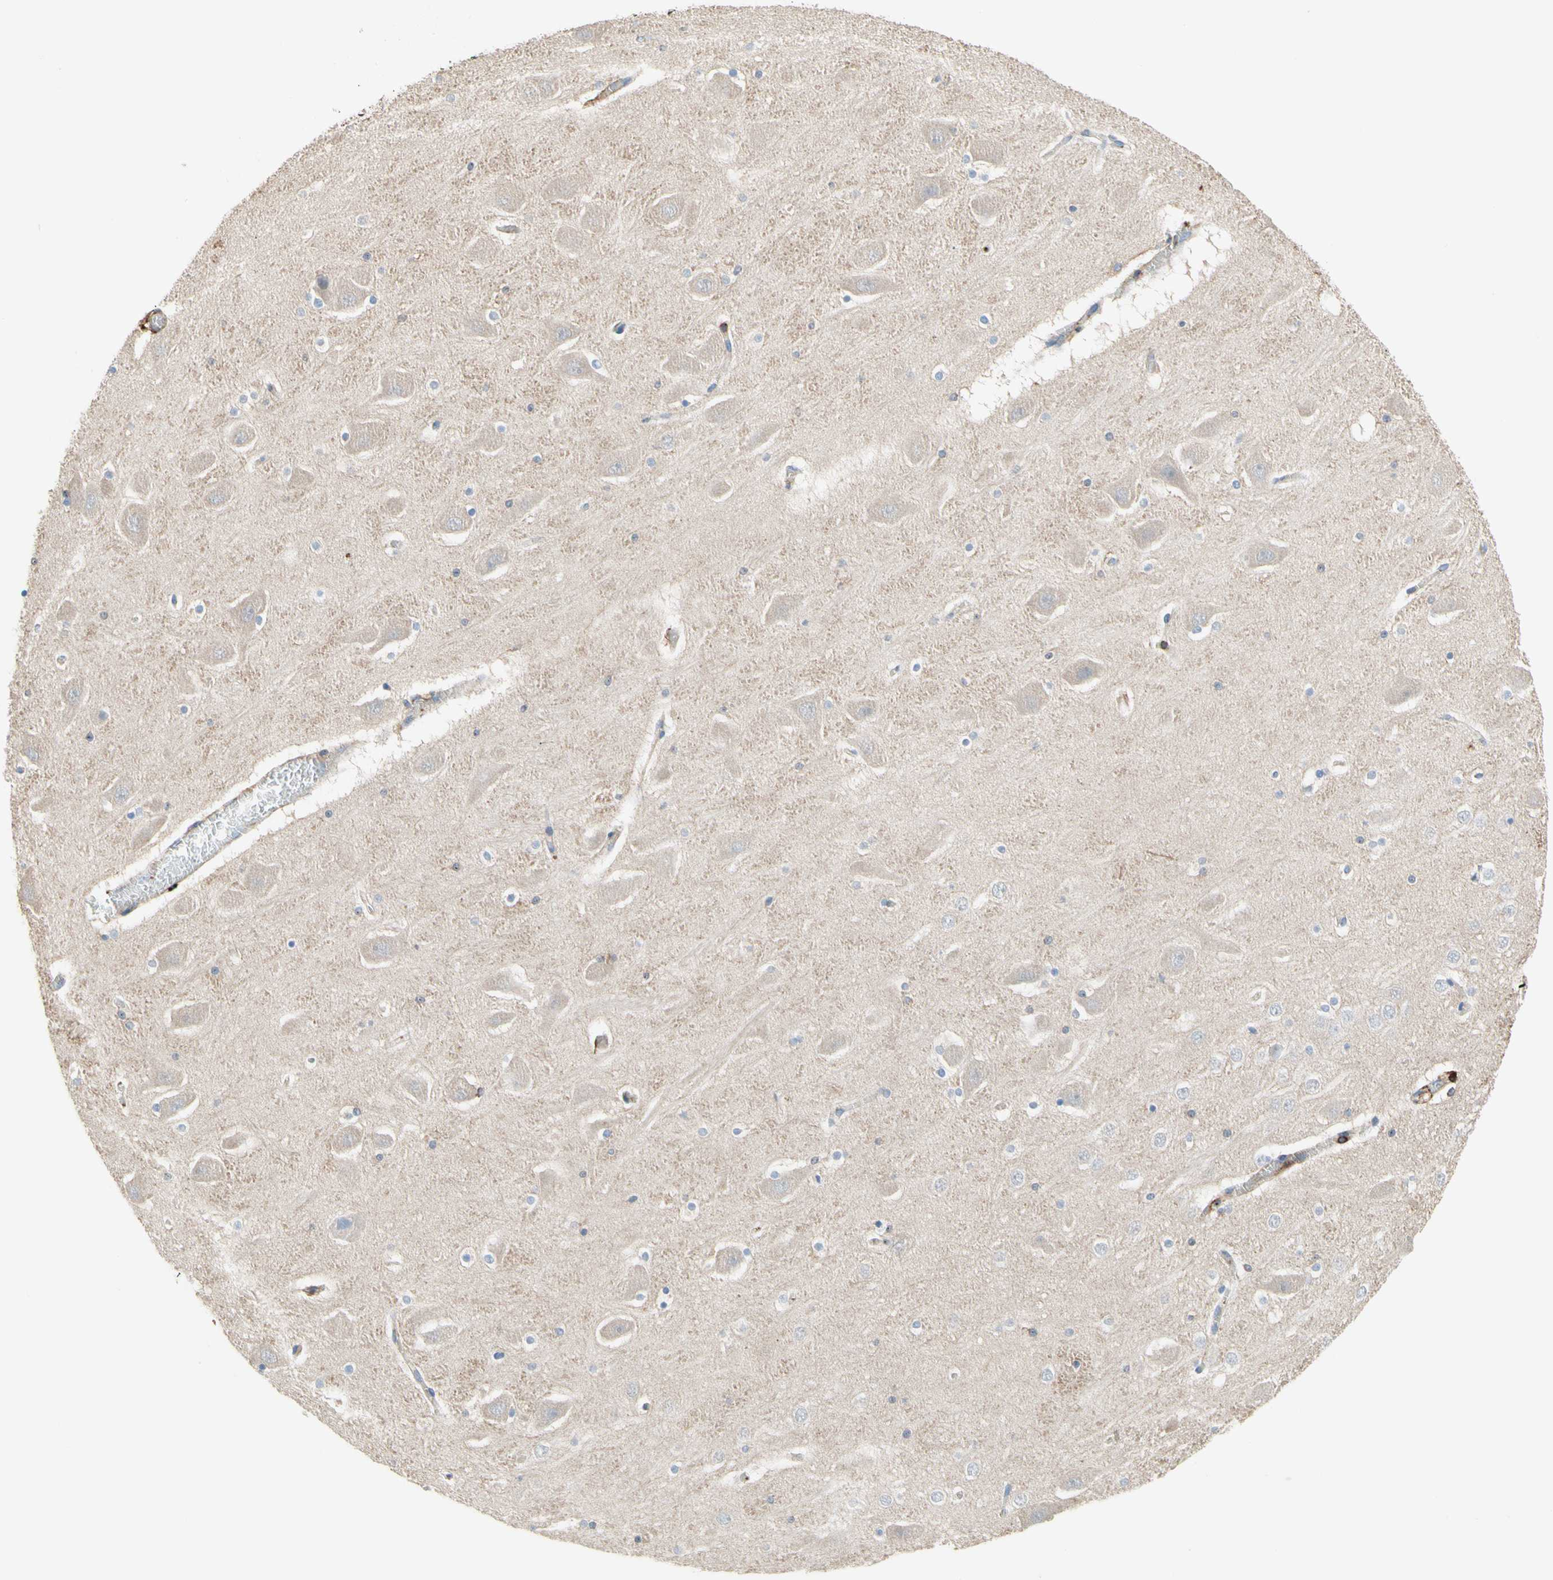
{"staining": {"intensity": "negative", "quantity": "none", "location": "none"}, "tissue": "hippocampus", "cell_type": "Glial cells", "image_type": "normal", "snomed": [{"axis": "morphology", "description": "Normal tissue, NOS"}, {"axis": "topography", "description": "Hippocampus"}], "caption": "Glial cells show no significant protein staining in unremarkable hippocampus. (DAB immunohistochemistry (IHC) with hematoxylin counter stain).", "gene": "SEMA4C", "patient": {"sex": "male", "age": 45}}